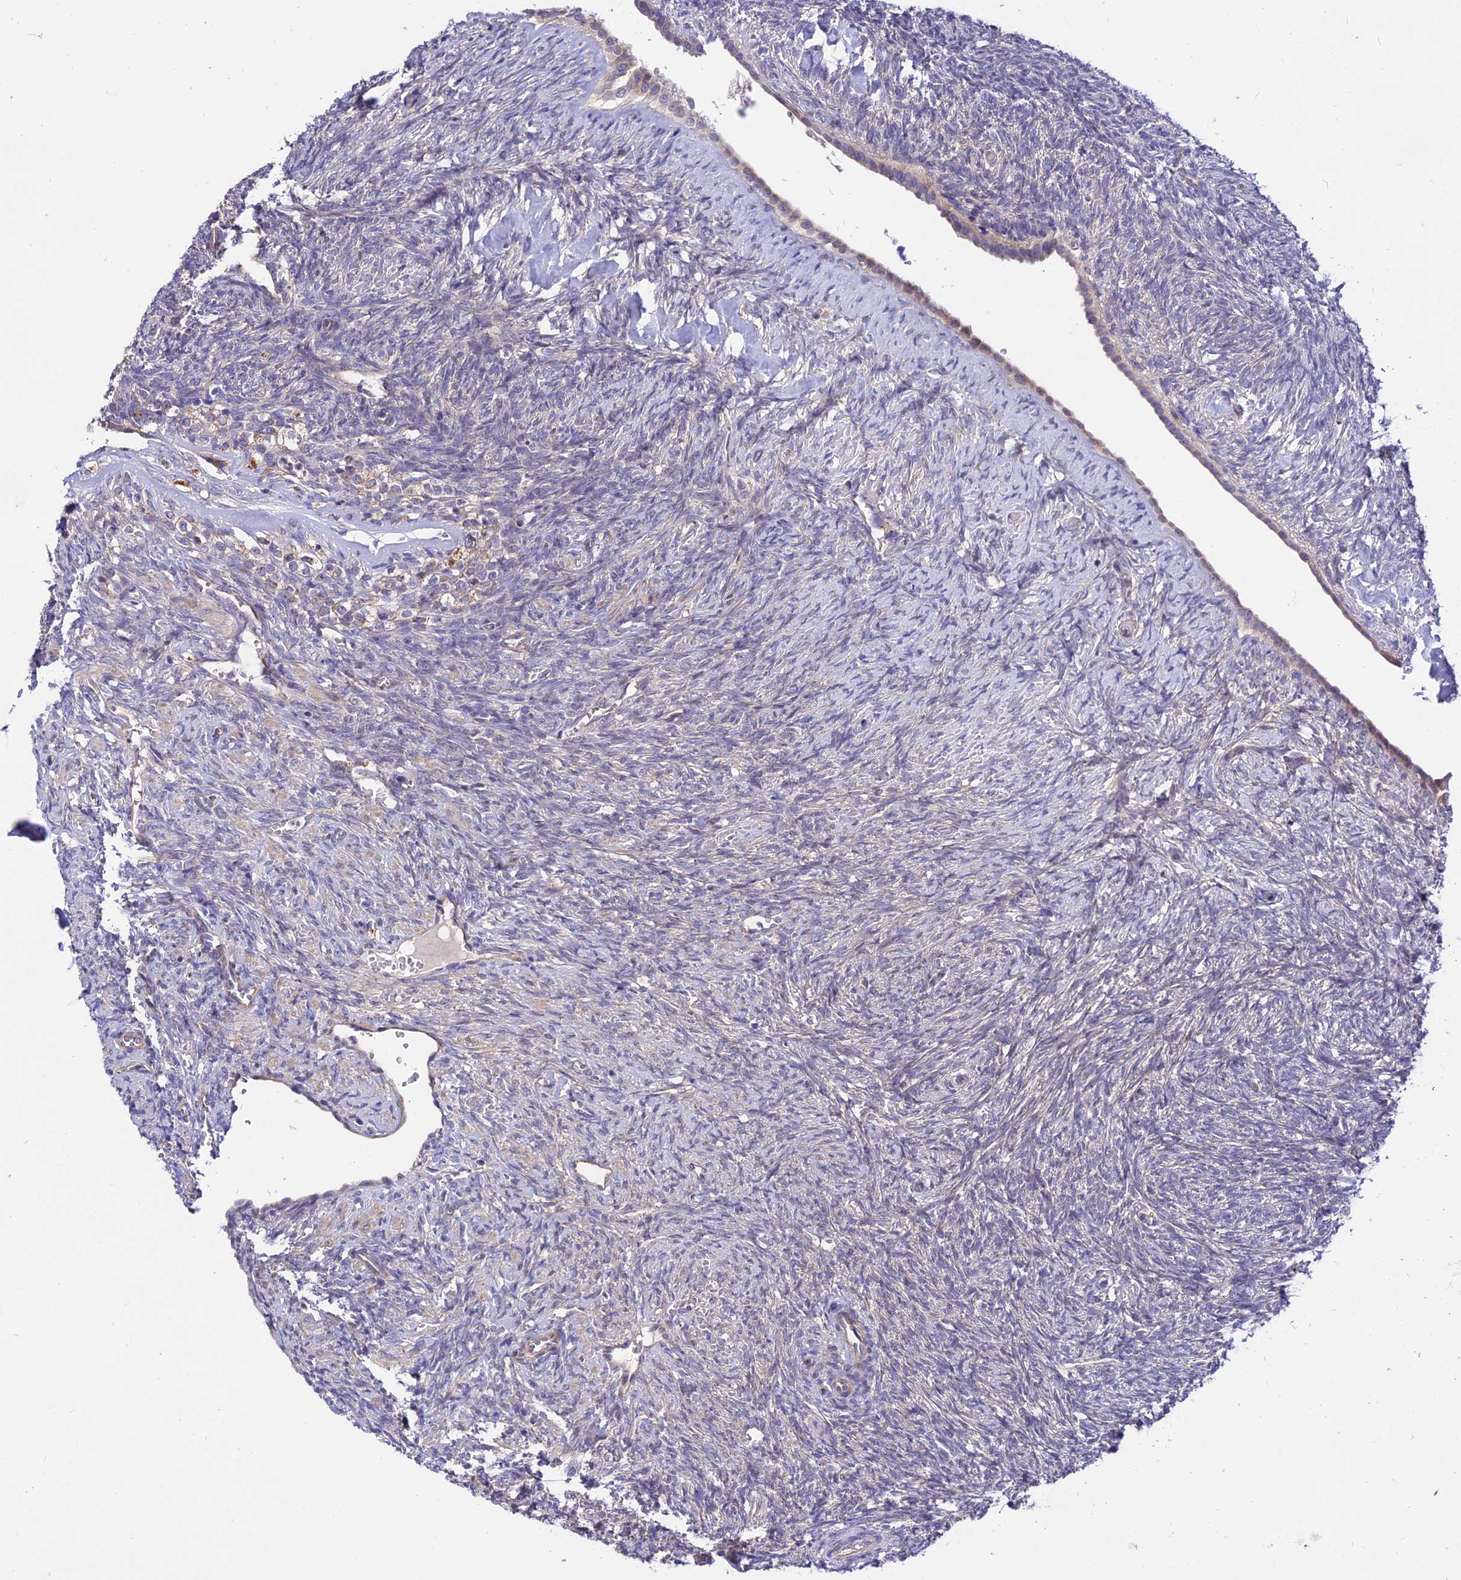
{"staining": {"intensity": "weak", "quantity": "<25%", "location": "cytoplasmic/membranous"}, "tissue": "ovary", "cell_type": "Ovarian stroma cells", "image_type": "normal", "snomed": [{"axis": "morphology", "description": "Normal tissue, NOS"}, {"axis": "topography", "description": "Ovary"}], "caption": "This is an IHC image of benign ovary. There is no positivity in ovarian stroma cells.", "gene": "CDC37L1", "patient": {"sex": "female", "age": 41}}